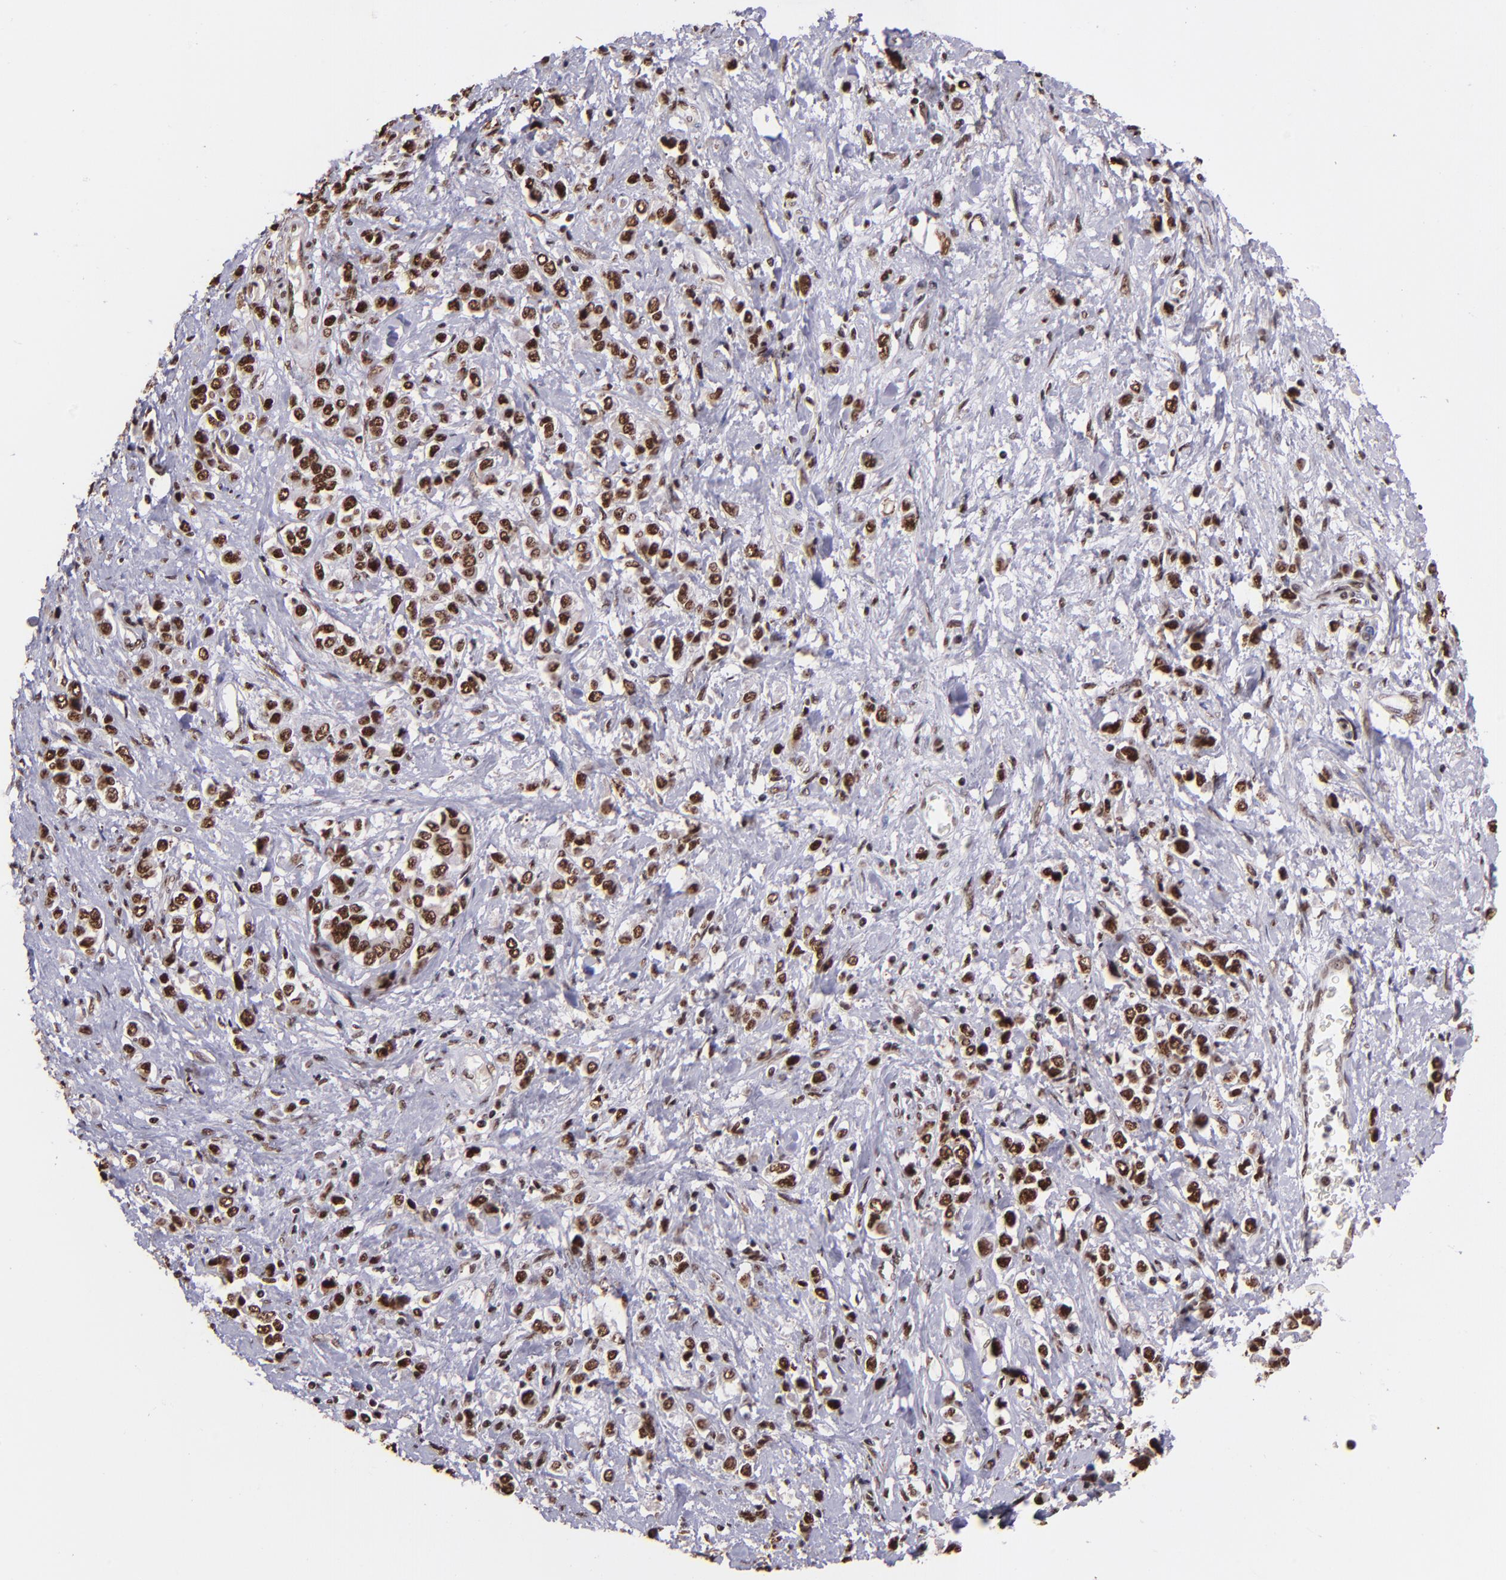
{"staining": {"intensity": "strong", "quantity": ">75%", "location": "nuclear"}, "tissue": "stomach cancer", "cell_type": "Tumor cells", "image_type": "cancer", "snomed": [{"axis": "morphology", "description": "Adenocarcinoma, NOS"}, {"axis": "topography", "description": "Stomach, upper"}], "caption": "IHC of human stomach cancer shows high levels of strong nuclear positivity in about >75% of tumor cells. (DAB (3,3'-diaminobenzidine) = brown stain, brightfield microscopy at high magnification).", "gene": "PQBP1", "patient": {"sex": "male", "age": 76}}